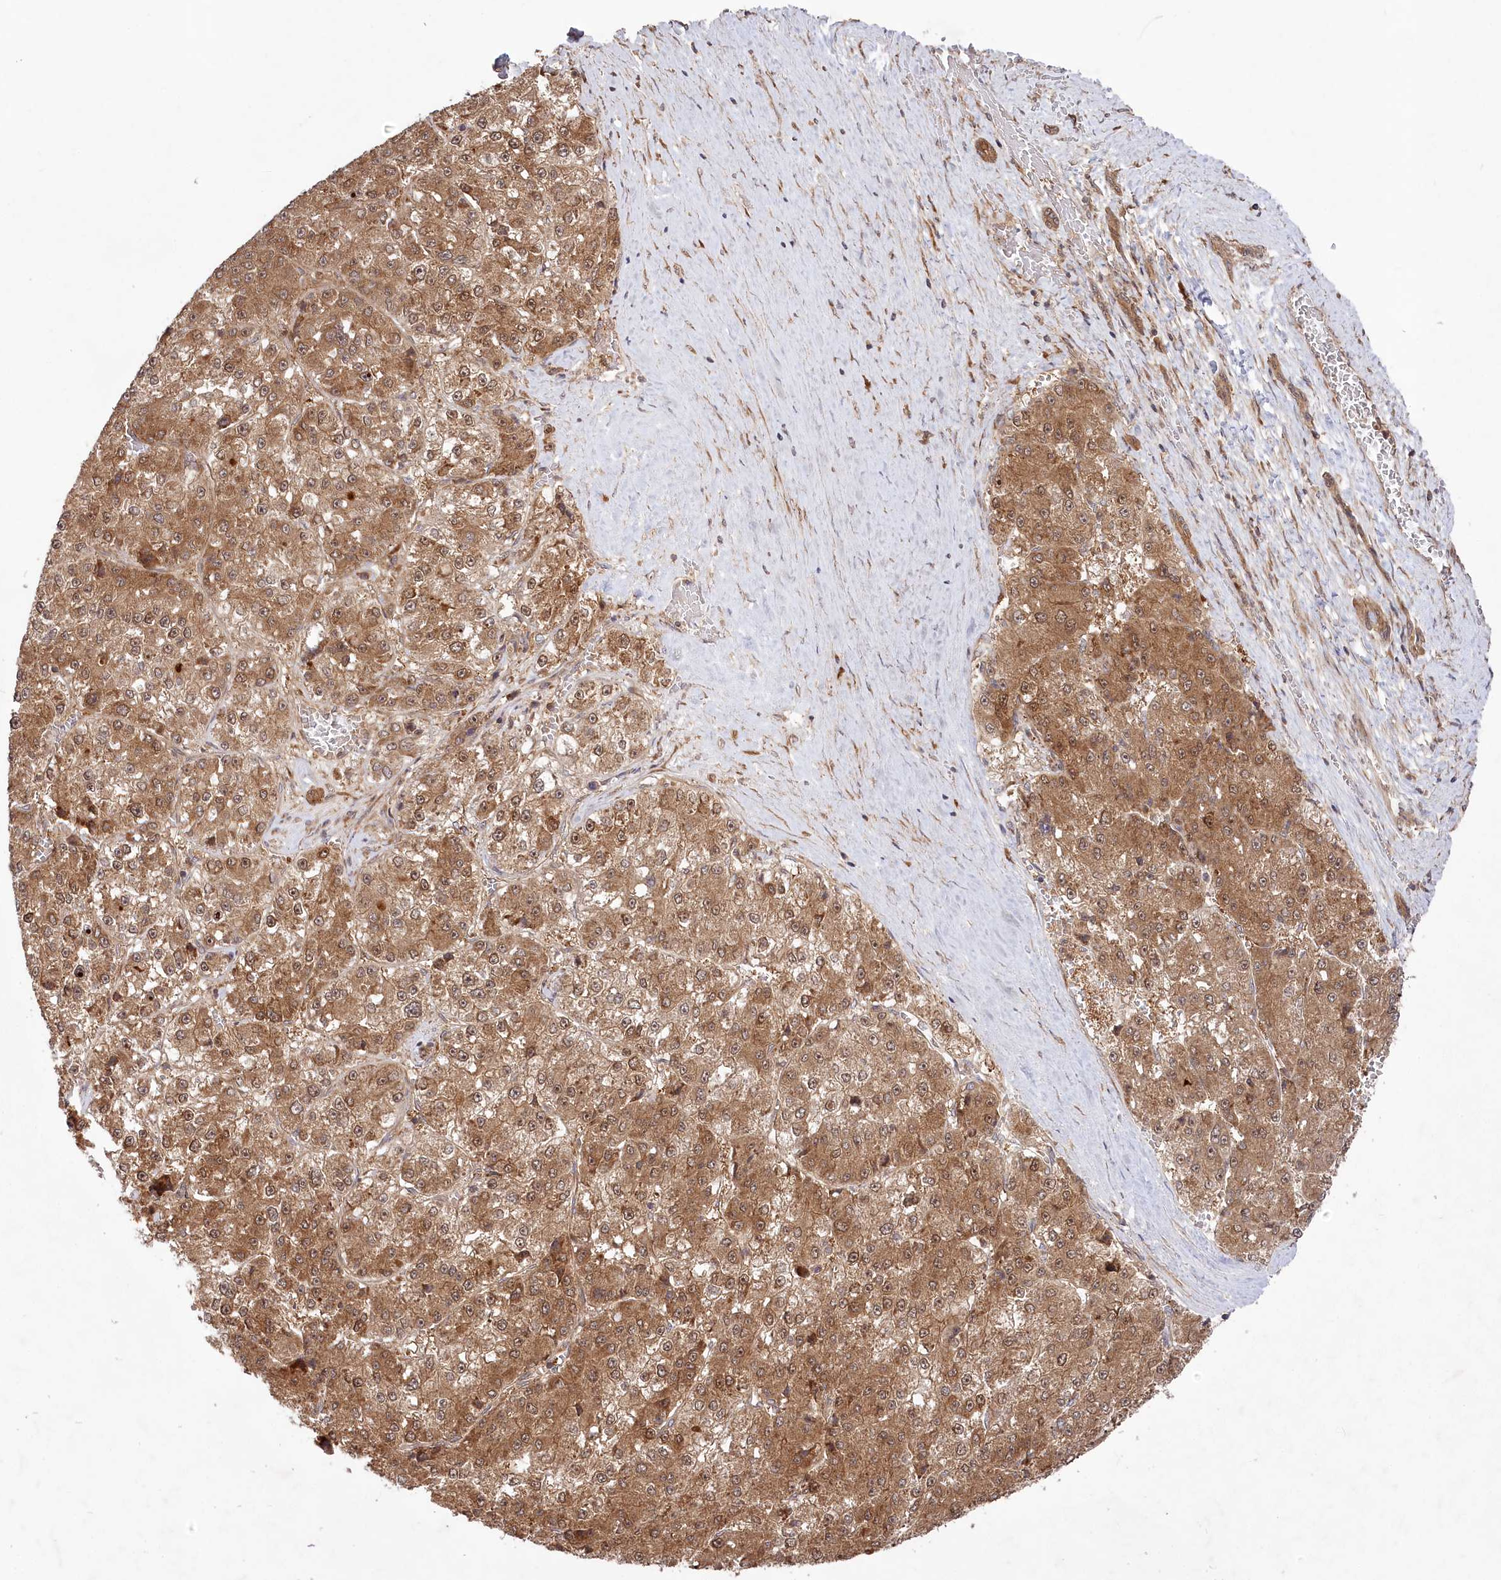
{"staining": {"intensity": "moderate", "quantity": ">75%", "location": "cytoplasmic/membranous,nuclear"}, "tissue": "liver cancer", "cell_type": "Tumor cells", "image_type": "cancer", "snomed": [{"axis": "morphology", "description": "Carcinoma, Hepatocellular, NOS"}, {"axis": "topography", "description": "Liver"}], "caption": "Human liver cancer stained with a protein marker exhibits moderate staining in tumor cells.", "gene": "TBCA", "patient": {"sex": "female", "age": 73}}